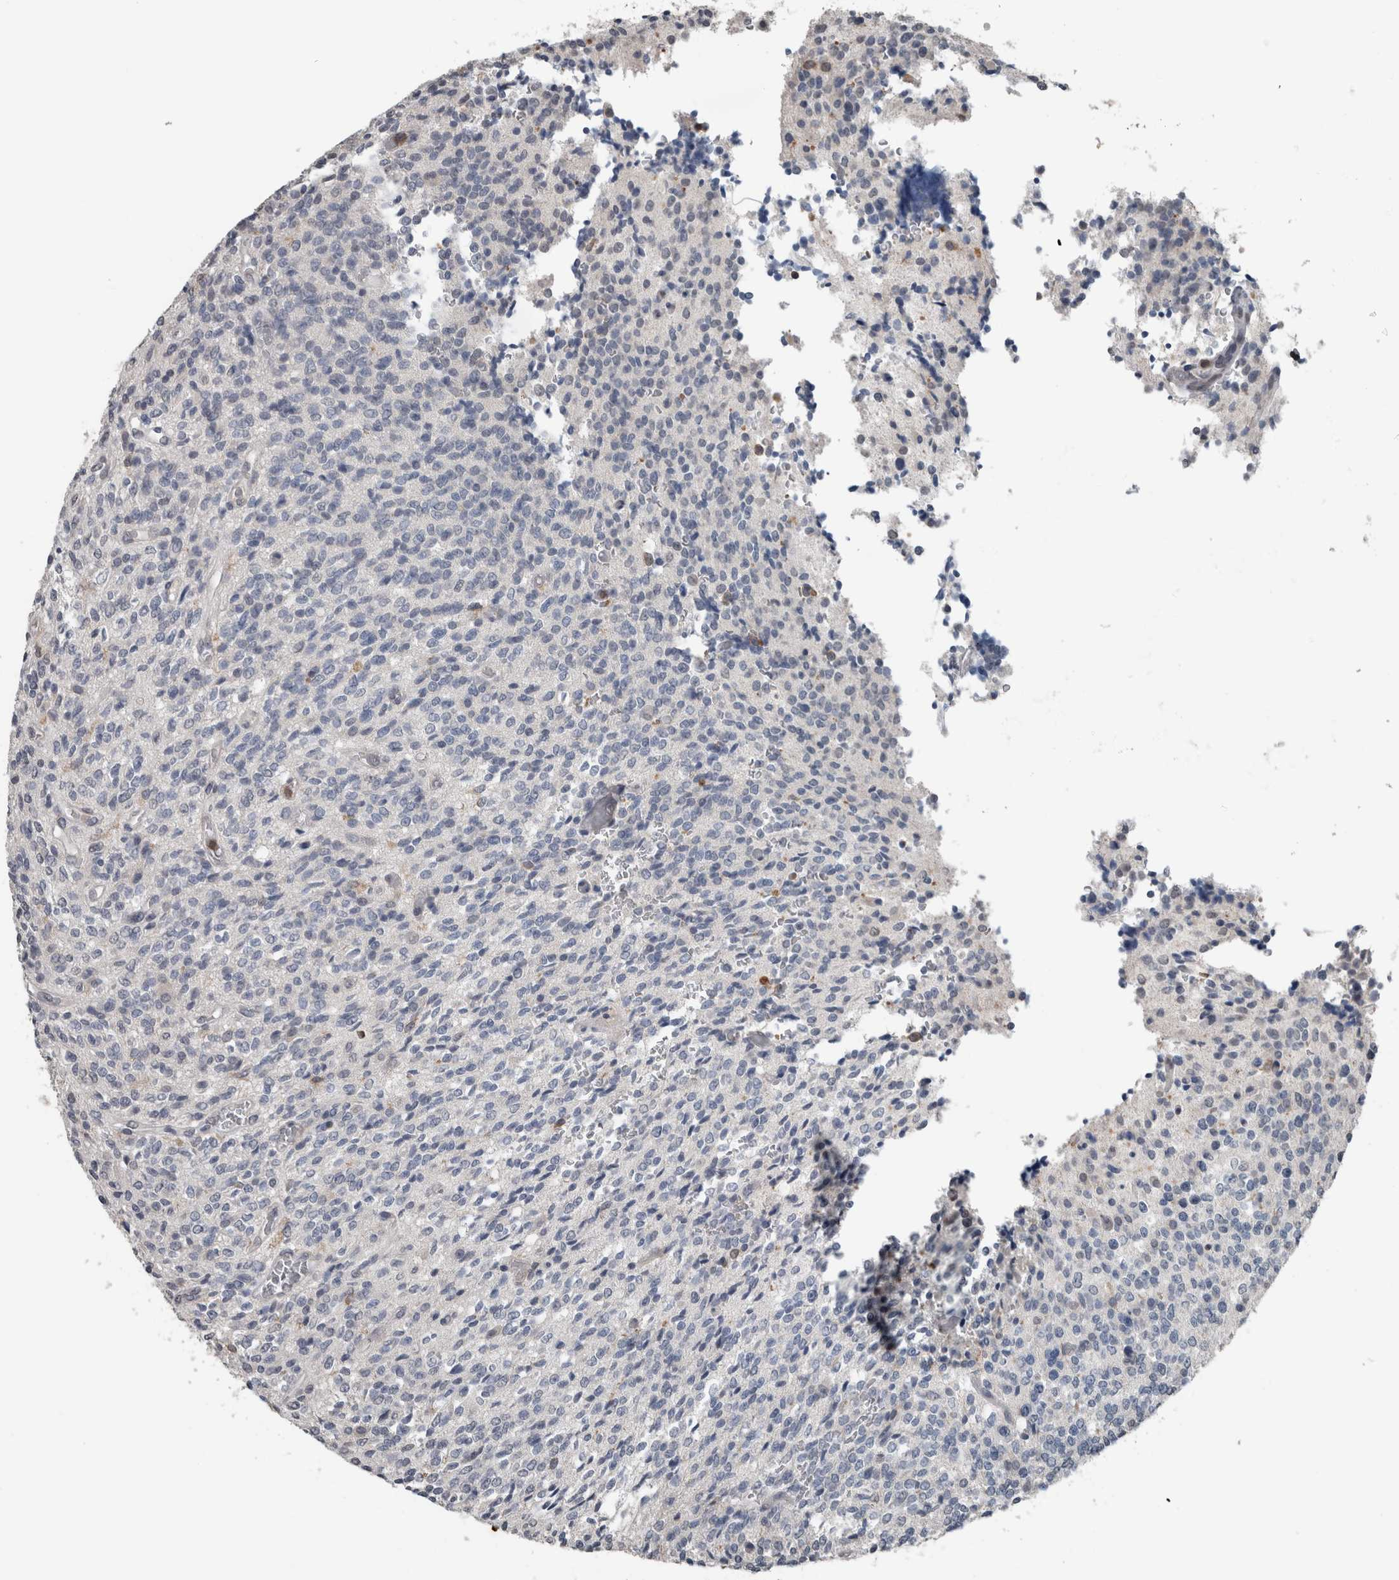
{"staining": {"intensity": "negative", "quantity": "none", "location": "none"}, "tissue": "glioma", "cell_type": "Tumor cells", "image_type": "cancer", "snomed": [{"axis": "morphology", "description": "Glioma, malignant, High grade"}, {"axis": "topography", "description": "Brain"}], "caption": "A histopathology image of glioma stained for a protein reveals no brown staining in tumor cells. (Immunohistochemistry (ihc), brightfield microscopy, high magnification).", "gene": "MAFF", "patient": {"sex": "male", "age": 34}}